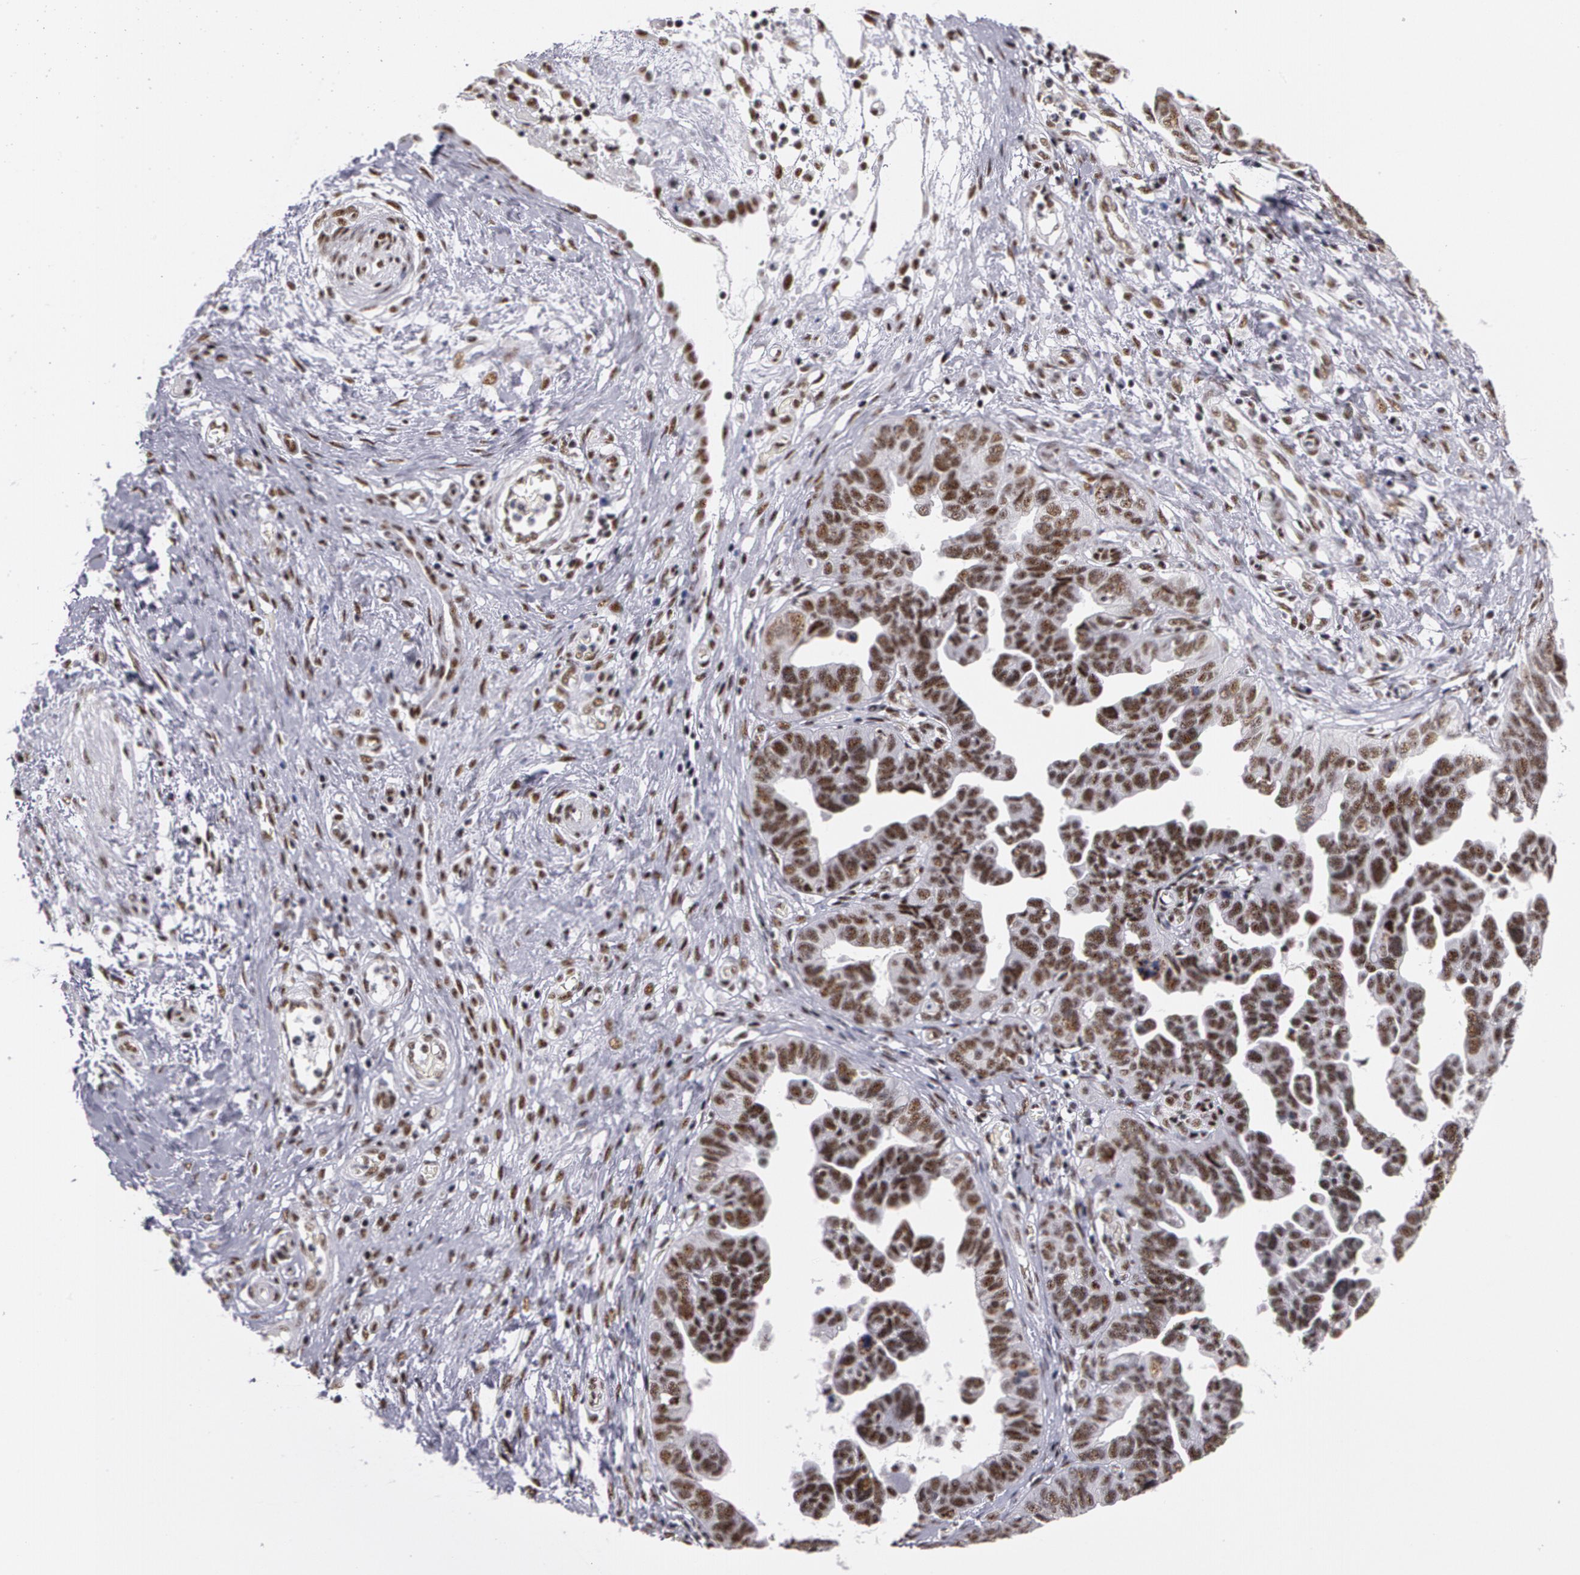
{"staining": {"intensity": "moderate", "quantity": ">75%", "location": "nuclear"}, "tissue": "ovarian cancer", "cell_type": "Tumor cells", "image_type": "cancer", "snomed": [{"axis": "morphology", "description": "Cystadenocarcinoma, serous, NOS"}, {"axis": "topography", "description": "Ovary"}], "caption": "Moderate nuclear expression is appreciated in about >75% of tumor cells in ovarian cancer (serous cystadenocarcinoma).", "gene": "PNN", "patient": {"sex": "female", "age": 64}}